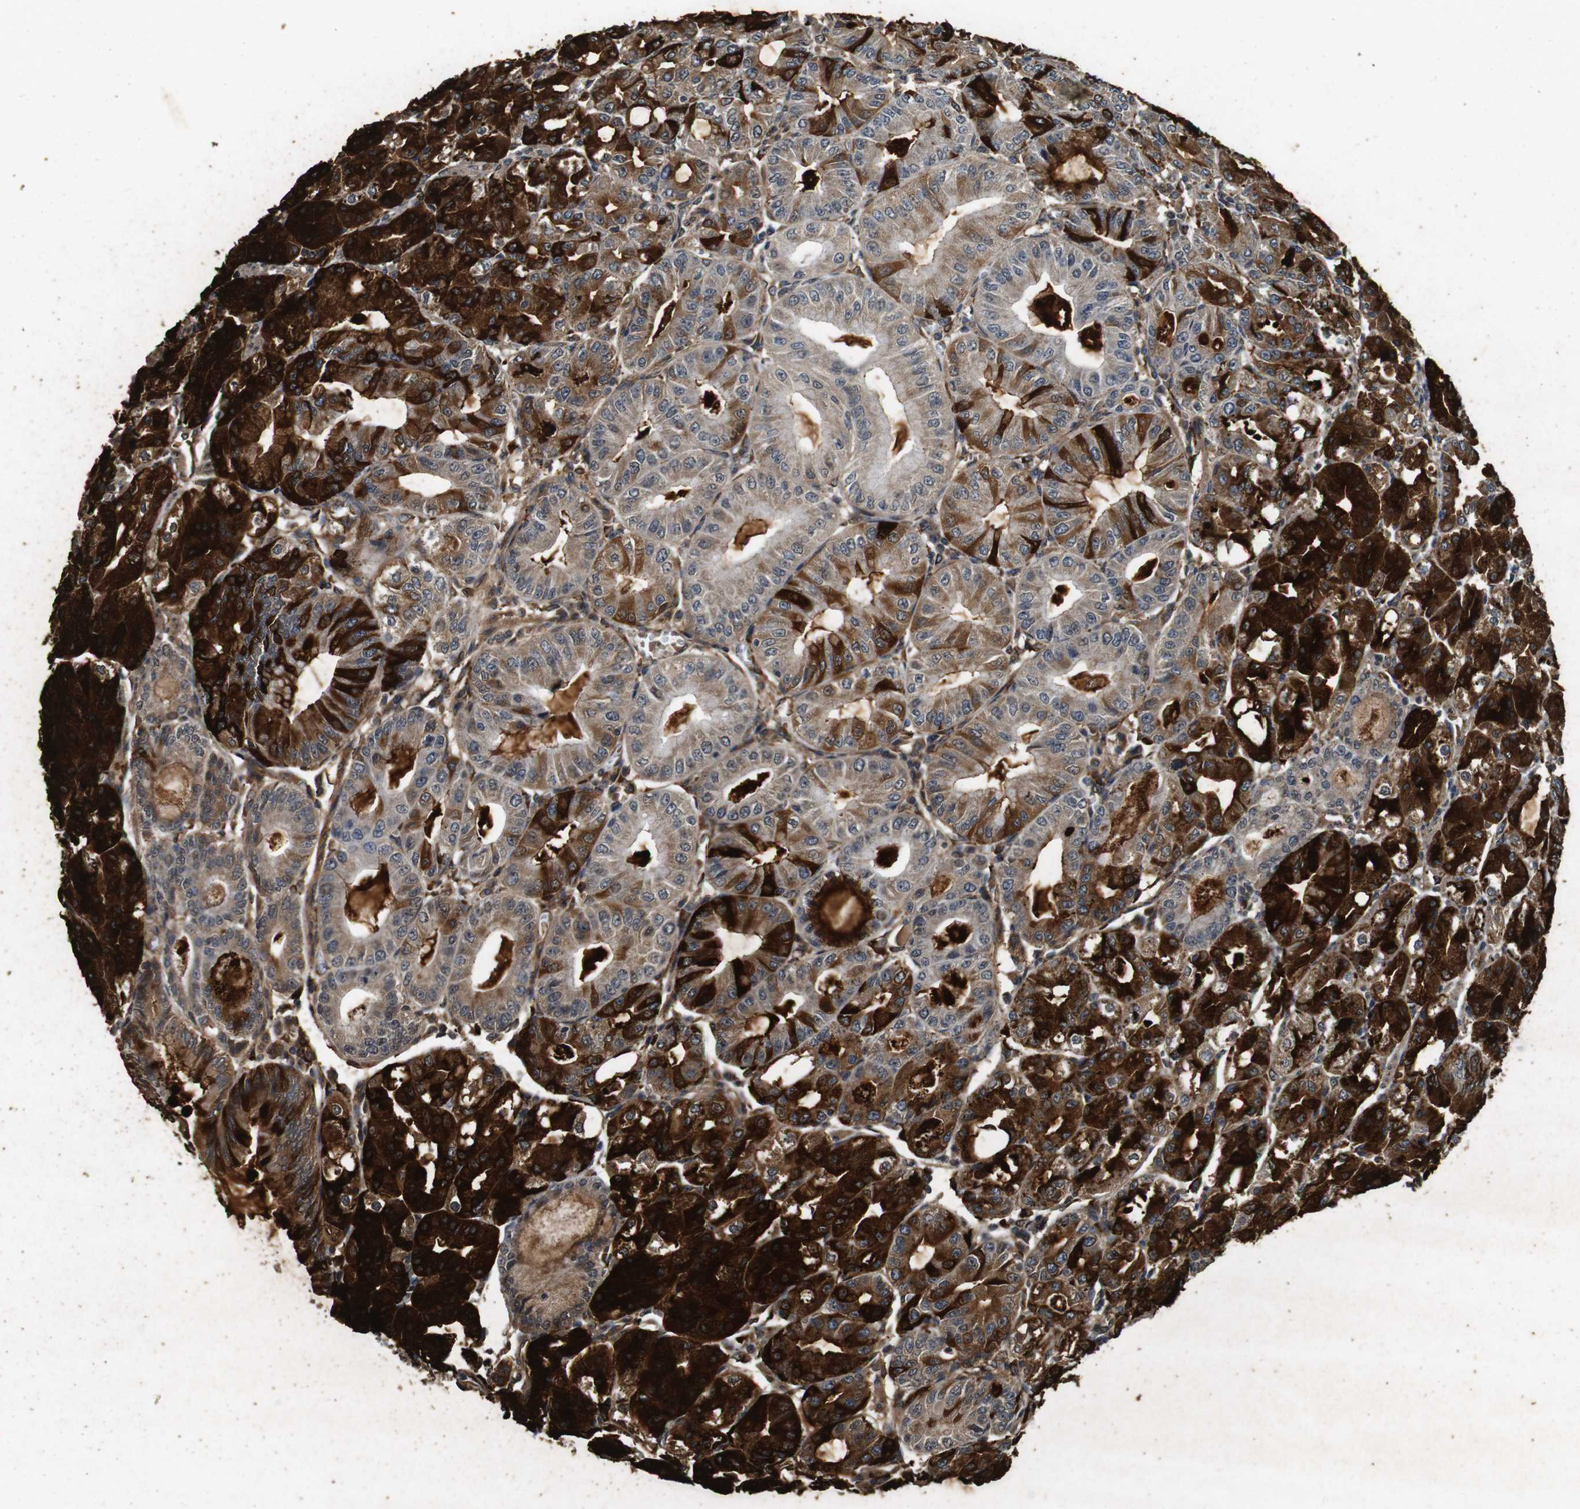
{"staining": {"intensity": "strong", "quantity": ">75%", "location": "cytoplasmic/membranous"}, "tissue": "stomach", "cell_type": "Glandular cells", "image_type": "normal", "snomed": [{"axis": "morphology", "description": "Normal tissue, NOS"}, {"axis": "topography", "description": "Stomach, lower"}], "caption": "About >75% of glandular cells in benign human stomach display strong cytoplasmic/membranous protein expression as visualized by brown immunohistochemical staining.", "gene": "CNPY4", "patient": {"sex": "male", "age": 71}}